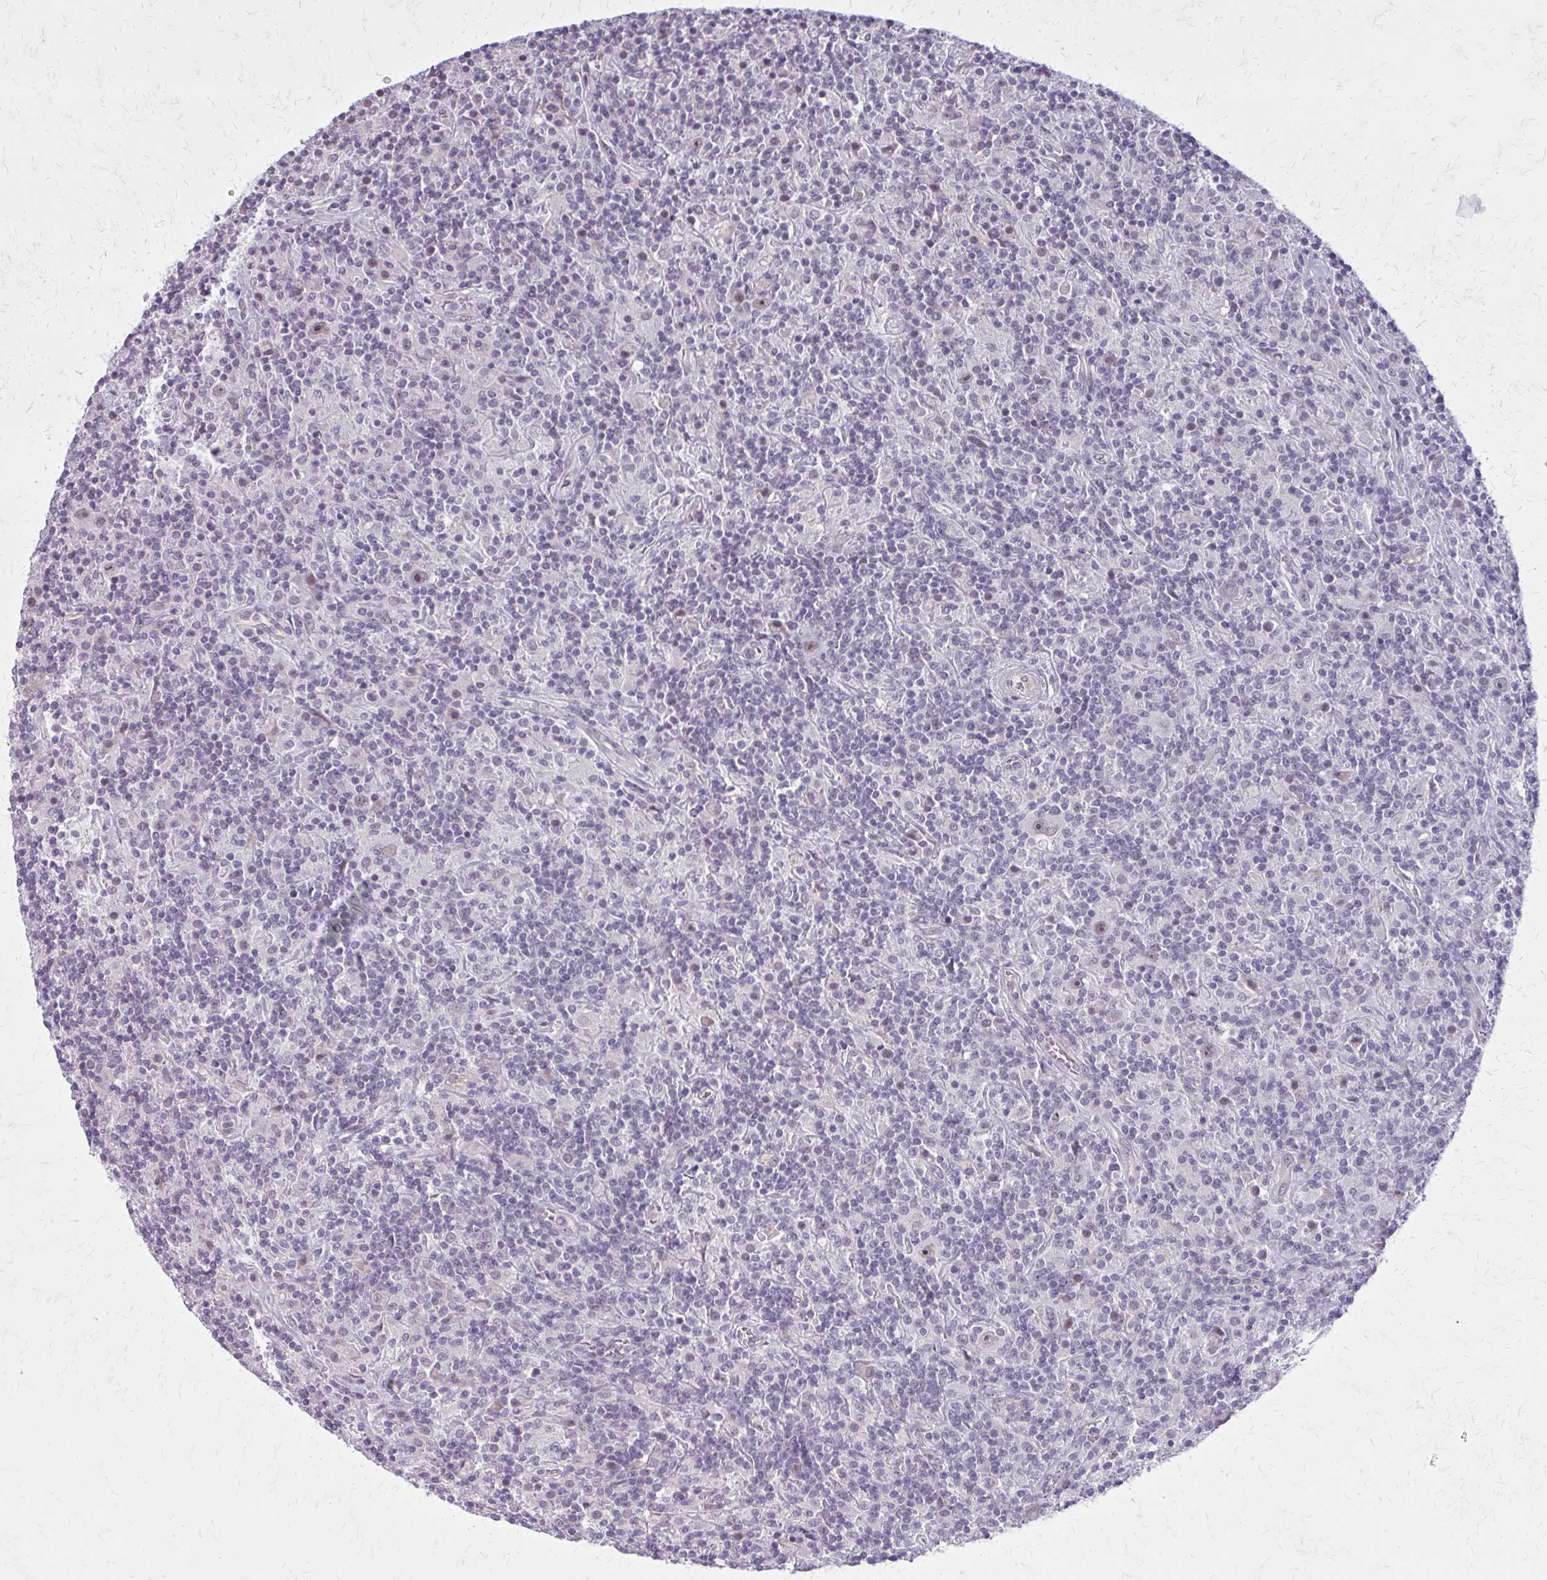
{"staining": {"intensity": "weak", "quantity": "<25%", "location": "nuclear"}, "tissue": "lymphoma", "cell_type": "Tumor cells", "image_type": "cancer", "snomed": [{"axis": "morphology", "description": "Hodgkin's disease, NOS"}, {"axis": "topography", "description": "Lymph node"}], "caption": "IHC of Hodgkin's disease demonstrates no positivity in tumor cells. Nuclei are stained in blue.", "gene": "PLCB1", "patient": {"sex": "male", "age": 70}}